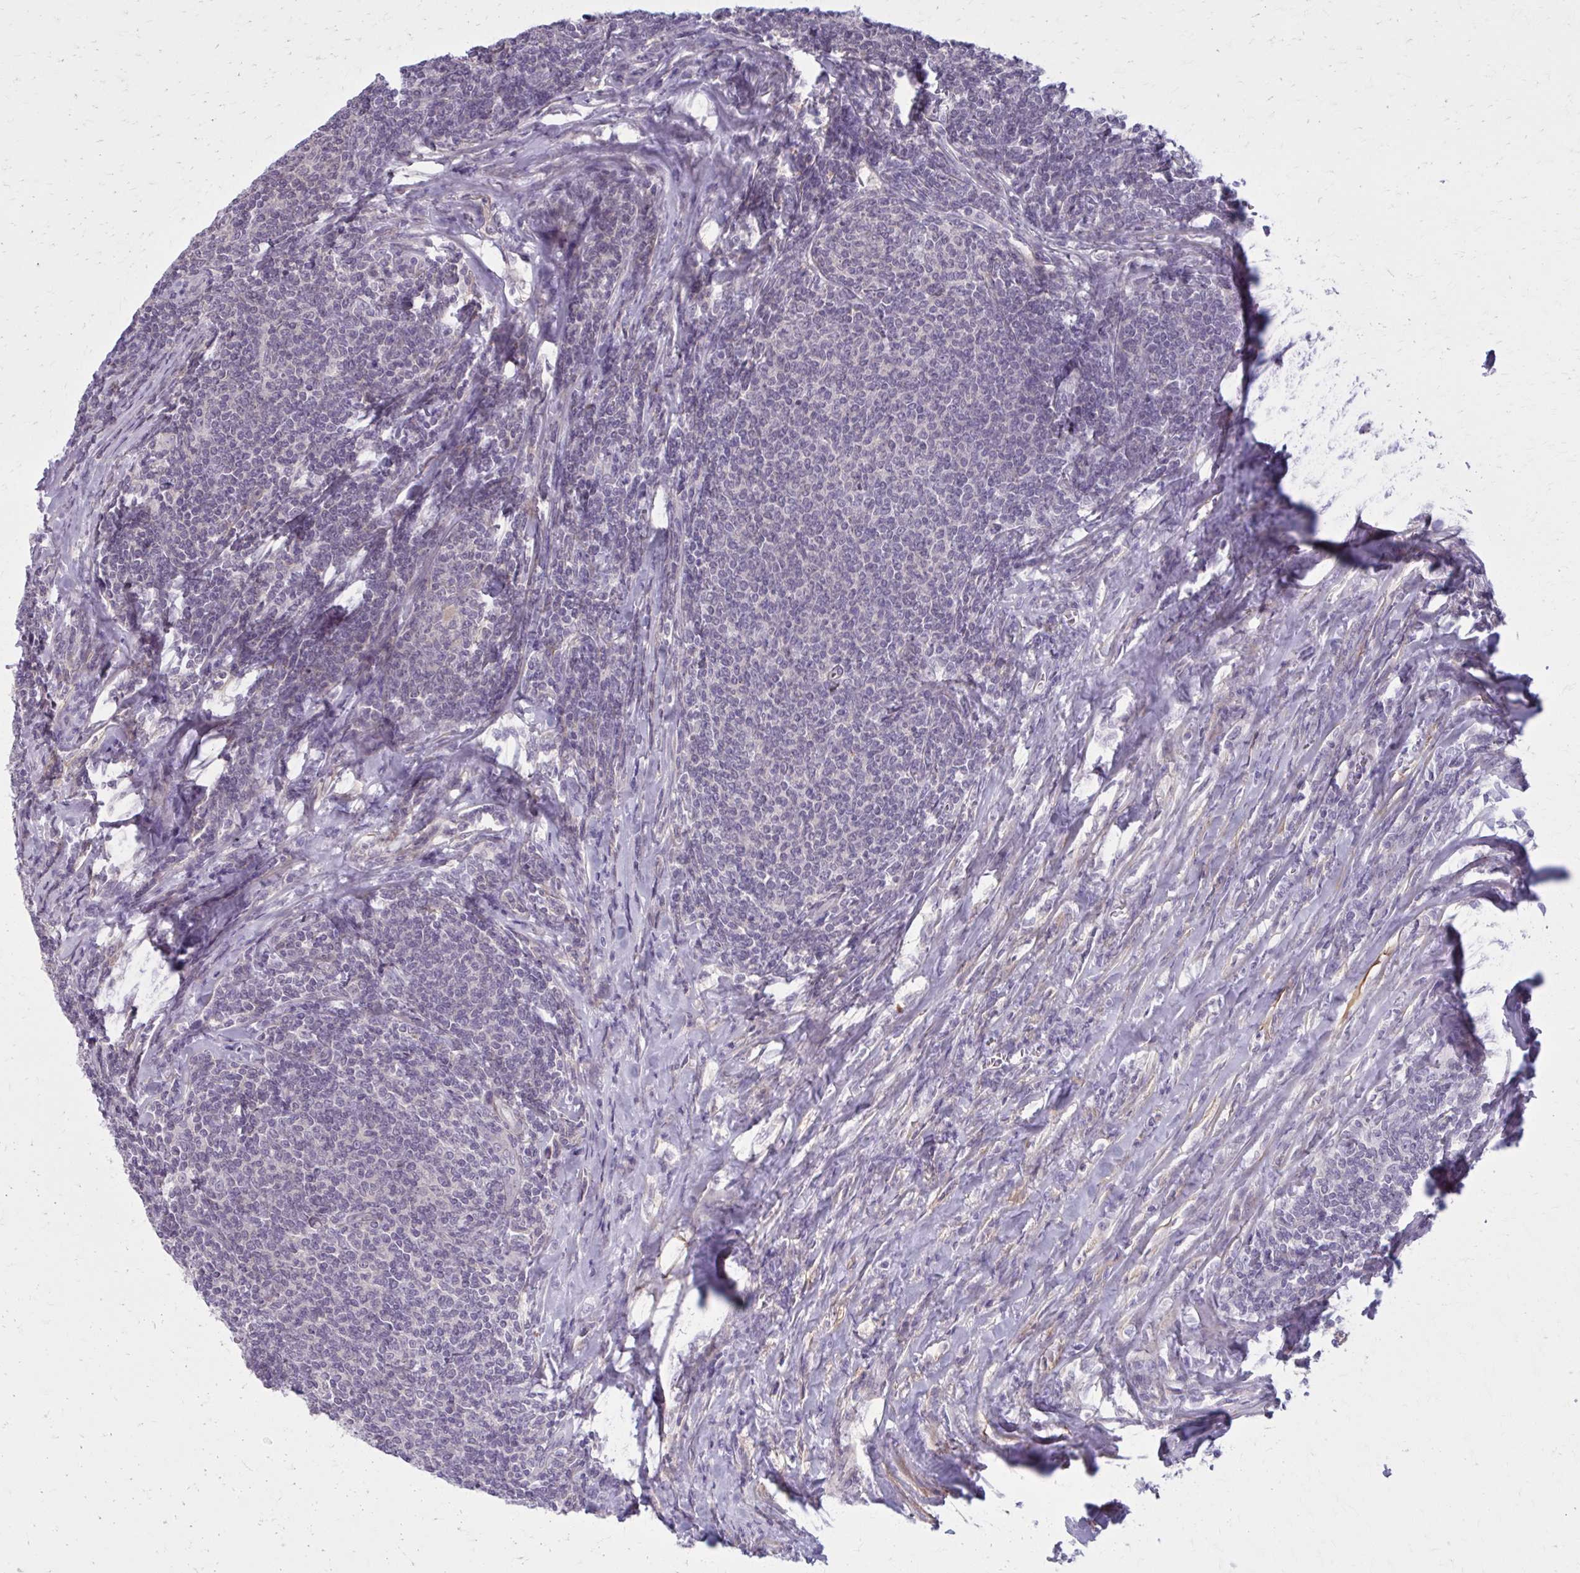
{"staining": {"intensity": "negative", "quantity": "none", "location": "none"}, "tissue": "lymphoma", "cell_type": "Tumor cells", "image_type": "cancer", "snomed": [{"axis": "morphology", "description": "Malignant lymphoma, non-Hodgkin's type, Low grade"}, {"axis": "topography", "description": "Lymph node"}], "caption": "IHC histopathology image of lymphoma stained for a protein (brown), which exhibits no positivity in tumor cells.", "gene": "NUMBL", "patient": {"sex": "male", "age": 52}}